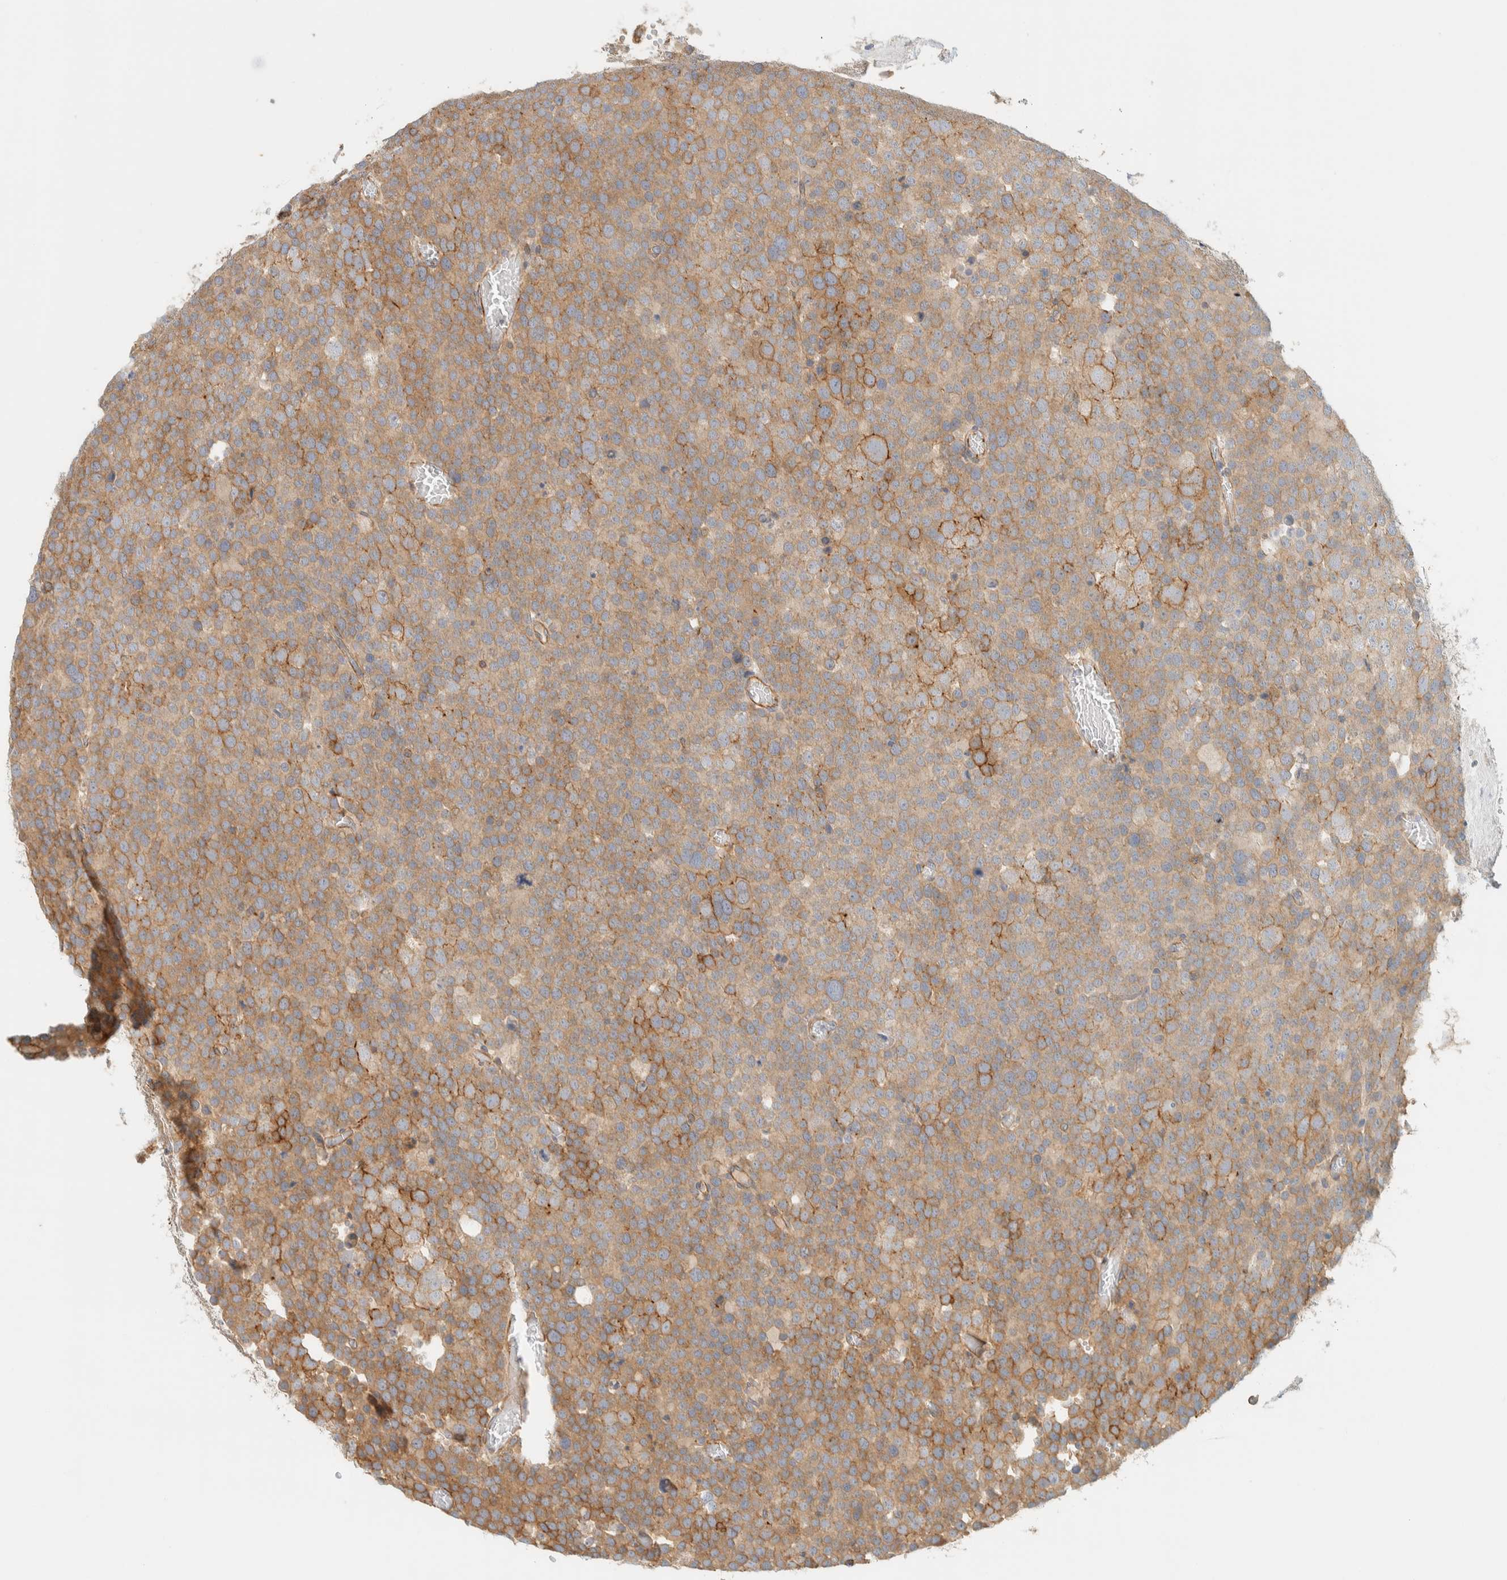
{"staining": {"intensity": "moderate", "quantity": ">75%", "location": "cytoplasmic/membranous"}, "tissue": "testis cancer", "cell_type": "Tumor cells", "image_type": "cancer", "snomed": [{"axis": "morphology", "description": "Seminoma, NOS"}, {"axis": "topography", "description": "Testis"}], "caption": "Human testis seminoma stained with a brown dye demonstrates moderate cytoplasmic/membranous positive expression in approximately >75% of tumor cells.", "gene": "LIMA1", "patient": {"sex": "male", "age": 71}}